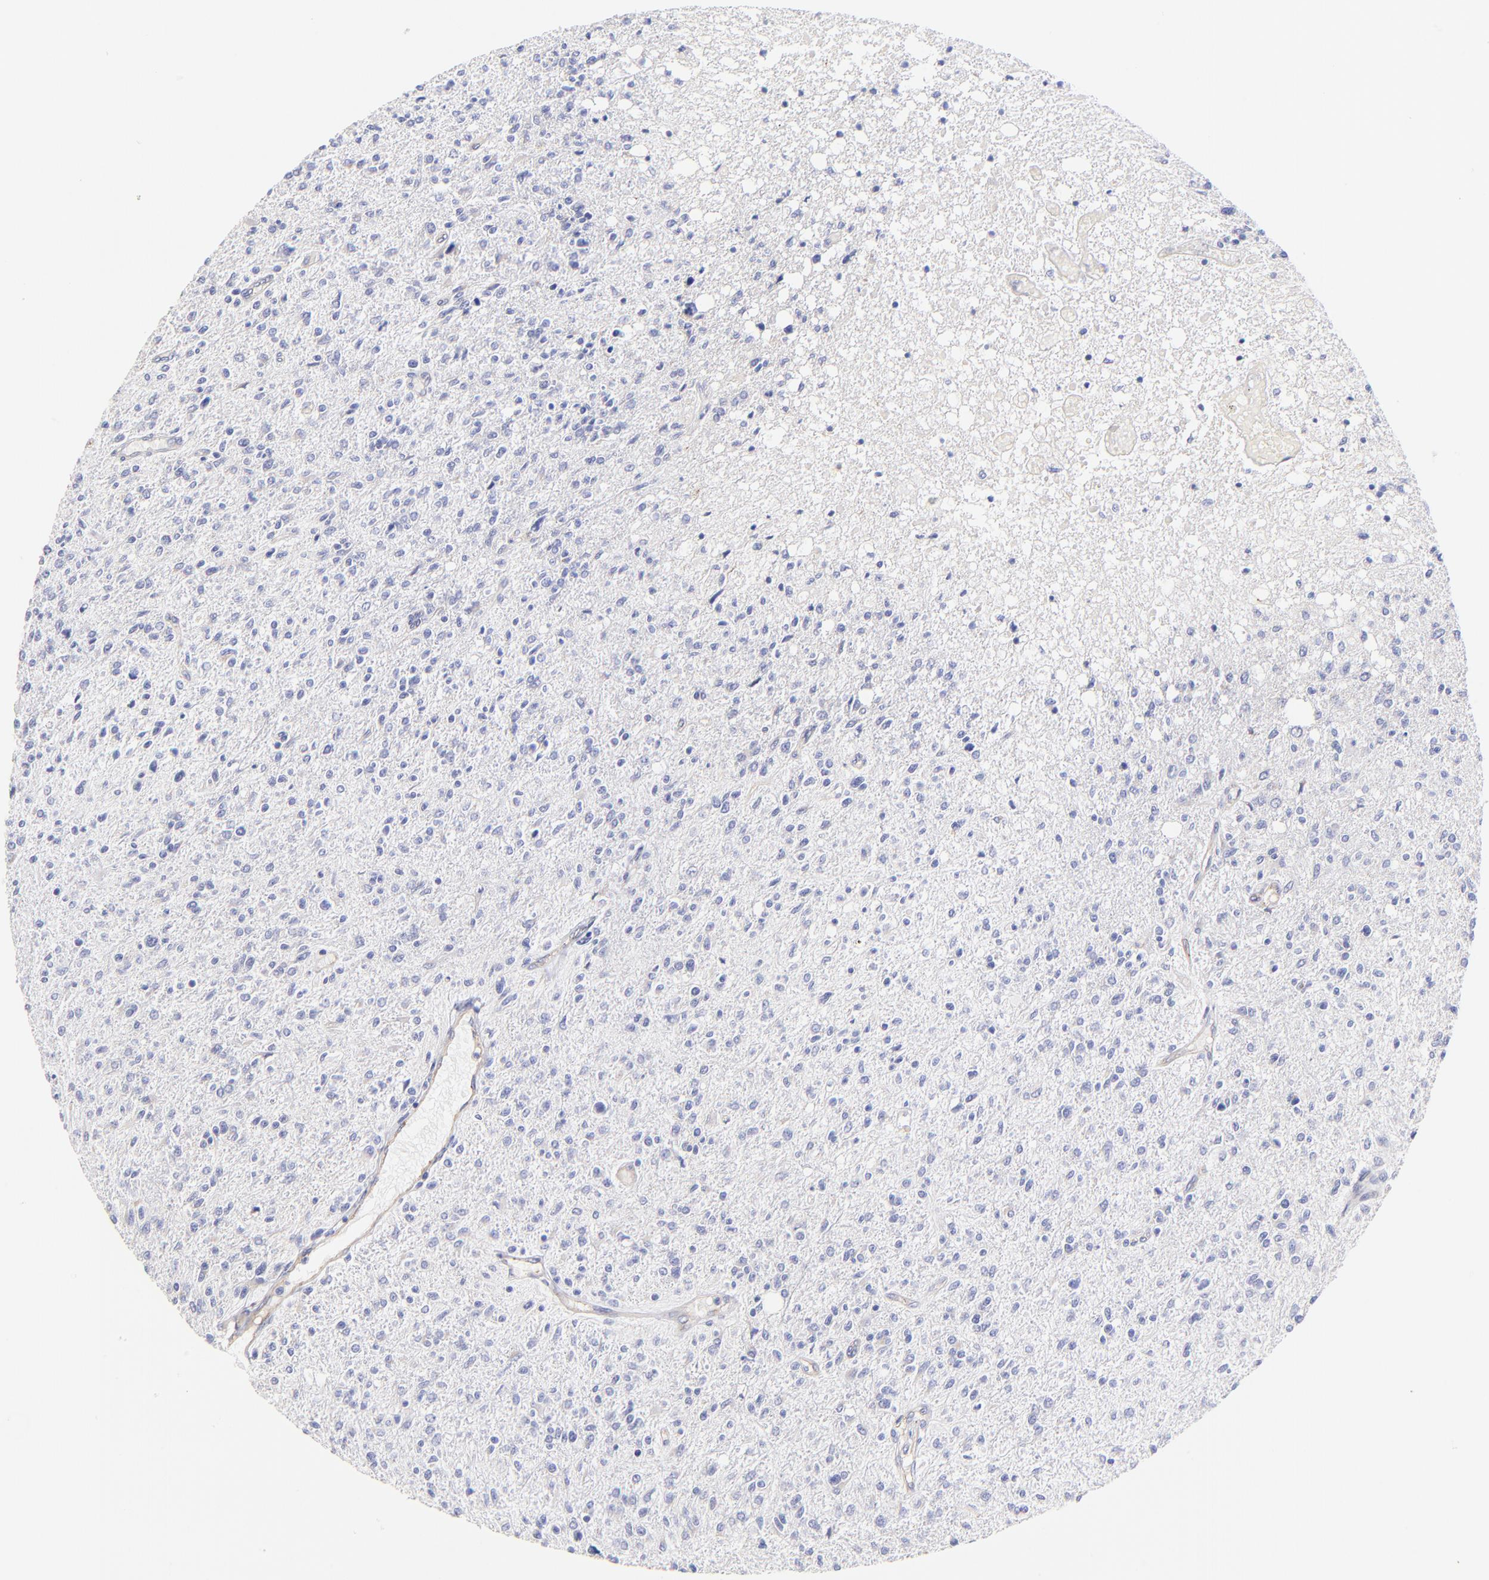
{"staining": {"intensity": "negative", "quantity": "none", "location": "none"}, "tissue": "glioma", "cell_type": "Tumor cells", "image_type": "cancer", "snomed": [{"axis": "morphology", "description": "Glioma, malignant, High grade"}, {"axis": "topography", "description": "Cerebral cortex"}], "caption": "Tumor cells are negative for protein expression in human glioma.", "gene": "ASB9", "patient": {"sex": "male", "age": 76}}